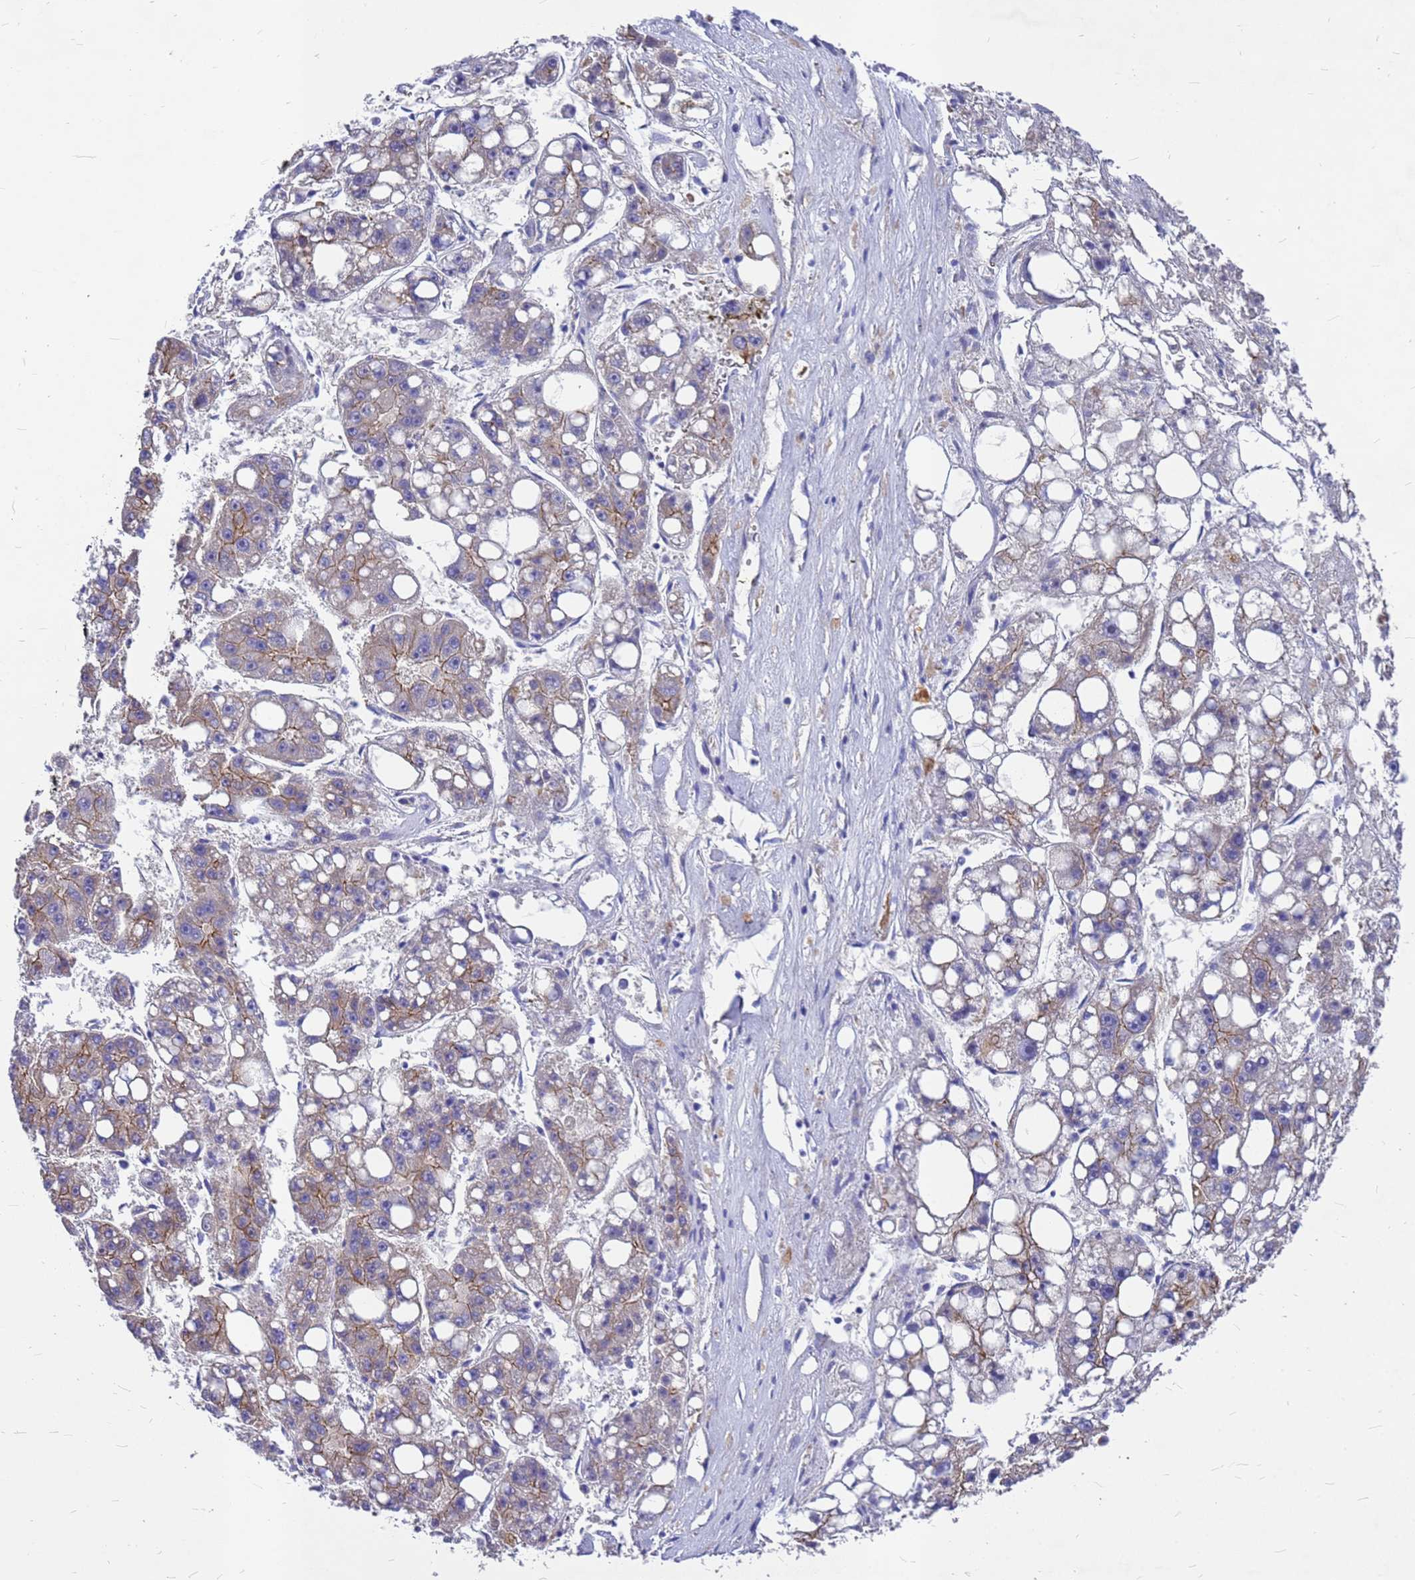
{"staining": {"intensity": "moderate", "quantity": "25%-75%", "location": "cytoplasmic/membranous"}, "tissue": "liver cancer", "cell_type": "Tumor cells", "image_type": "cancer", "snomed": [{"axis": "morphology", "description": "Carcinoma, Hepatocellular, NOS"}, {"axis": "topography", "description": "Liver"}], "caption": "Immunohistochemistry of liver cancer (hepatocellular carcinoma) displays medium levels of moderate cytoplasmic/membranous positivity in approximately 25%-75% of tumor cells. (DAB (3,3'-diaminobenzidine) = brown stain, brightfield microscopy at high magnification).", "gene": "FBXW5", "patient": {"sex": "female", "age": 61}}